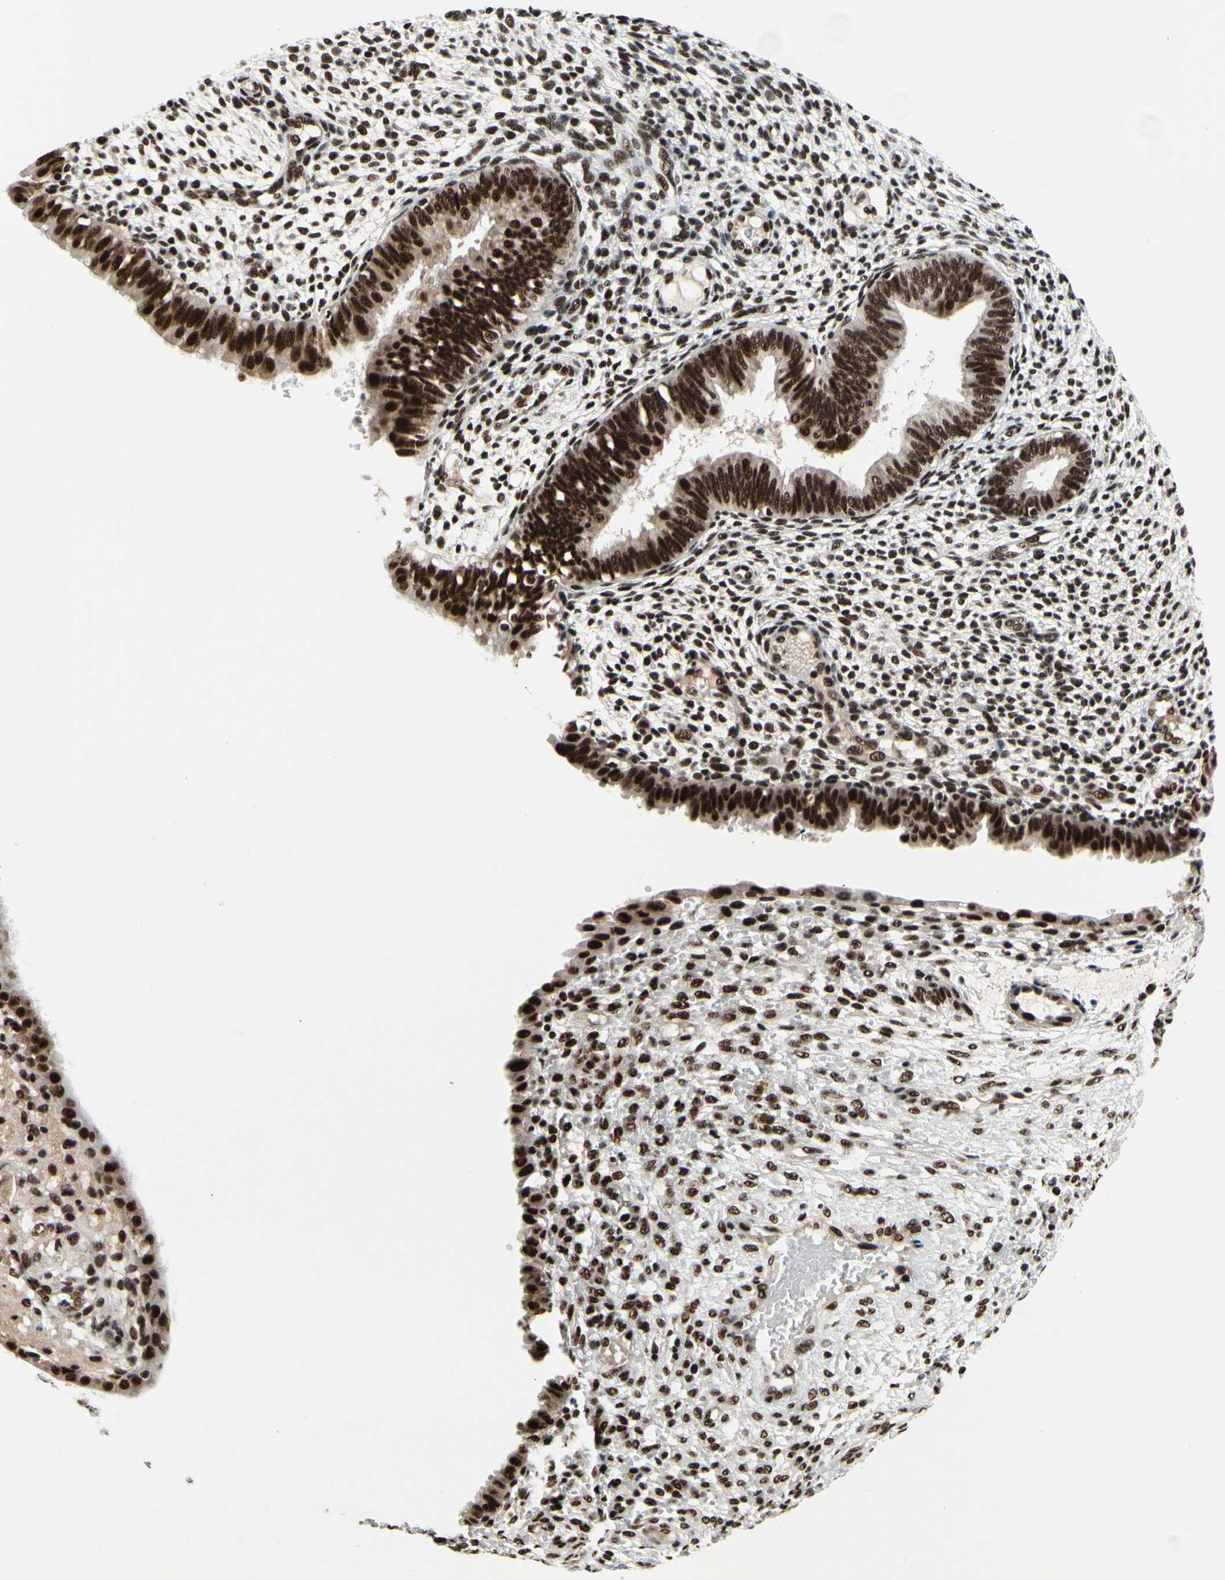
{"staining": {"intensity": "strong", "quantity": "25%-75%", "location": "nuclear"}, "tissue": "endometrium", "cell_type": "Cells in endometrial stroma", "image_type": "normal", "snomed": [{"axis": "morphology", "description": "Normal tissue, NOS"}, {"axis": "topography", "description": "Endometrium"}], "caption": "Endometrium was stained to show a protein in brown. There is high levels of strong nuclear positivity in approximately 25%-75% of cells in endometrial stroma. The protein is stained brown, and the nuclei are stained in blue (DAB IHC with brightfield microscopy, high magnification).", "gene": "SRSF11", "patient": {"sex": "female", "age": 61}}